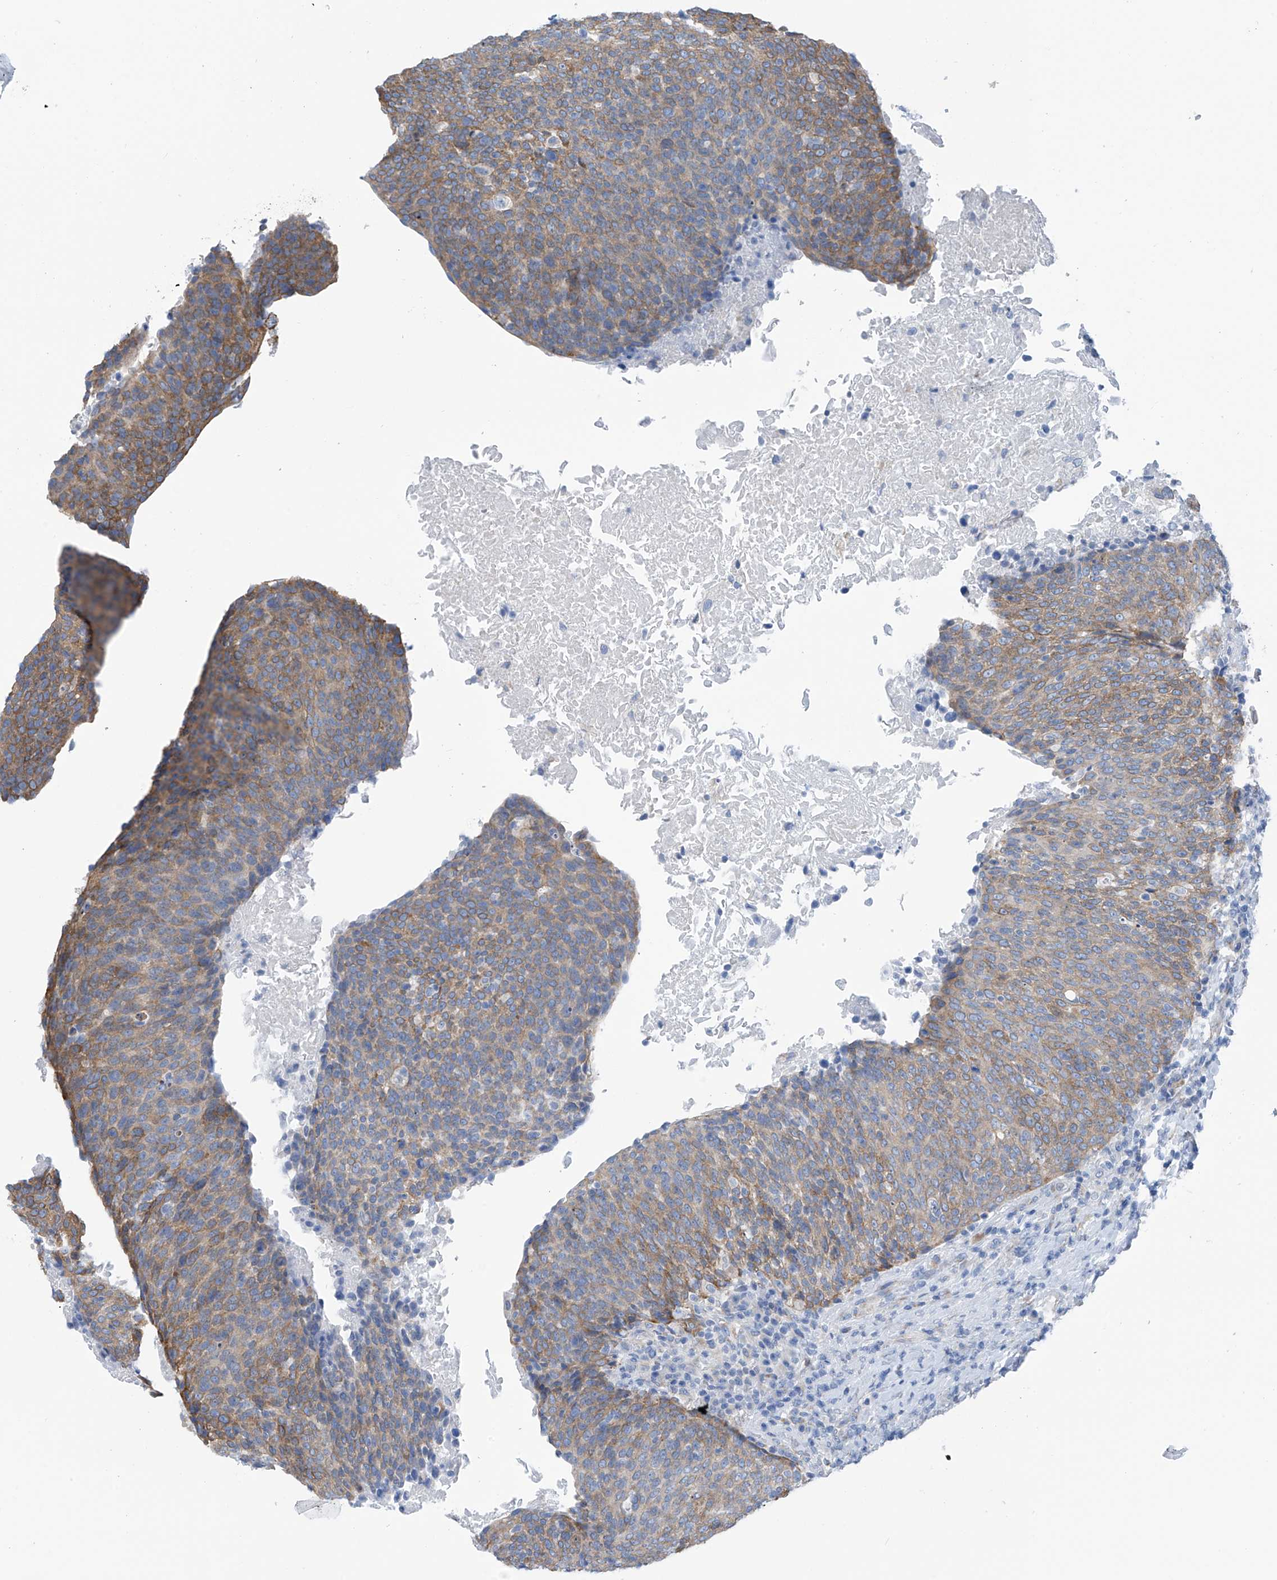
{"staining": {"intensity": "moderate", "quantity": "25%-75%", "location": "cytoplasmic/membranous"}, "tissue": "head and neck cancer", "cell_type": "Tumor cells", "image_type": "cancer", "snomed": [{"axis": "morphology", "description": "Squamous cell carcinoma, NOS"}, {"axis": "morphology", "description": "Squamous cell carcinoma, metastatic, NOS"}, {"axis": "topography", "description": "Lymph node"}, {"axis": "topography", "description": "Head-Neck"}], "caption": "Moderate cytoplasmic/membranous positivity is seen in about 25%-75% of tumor cells in head and neck cancer.", "gene": "RCN2", "patient": {"sex": "male", "age": 62}}